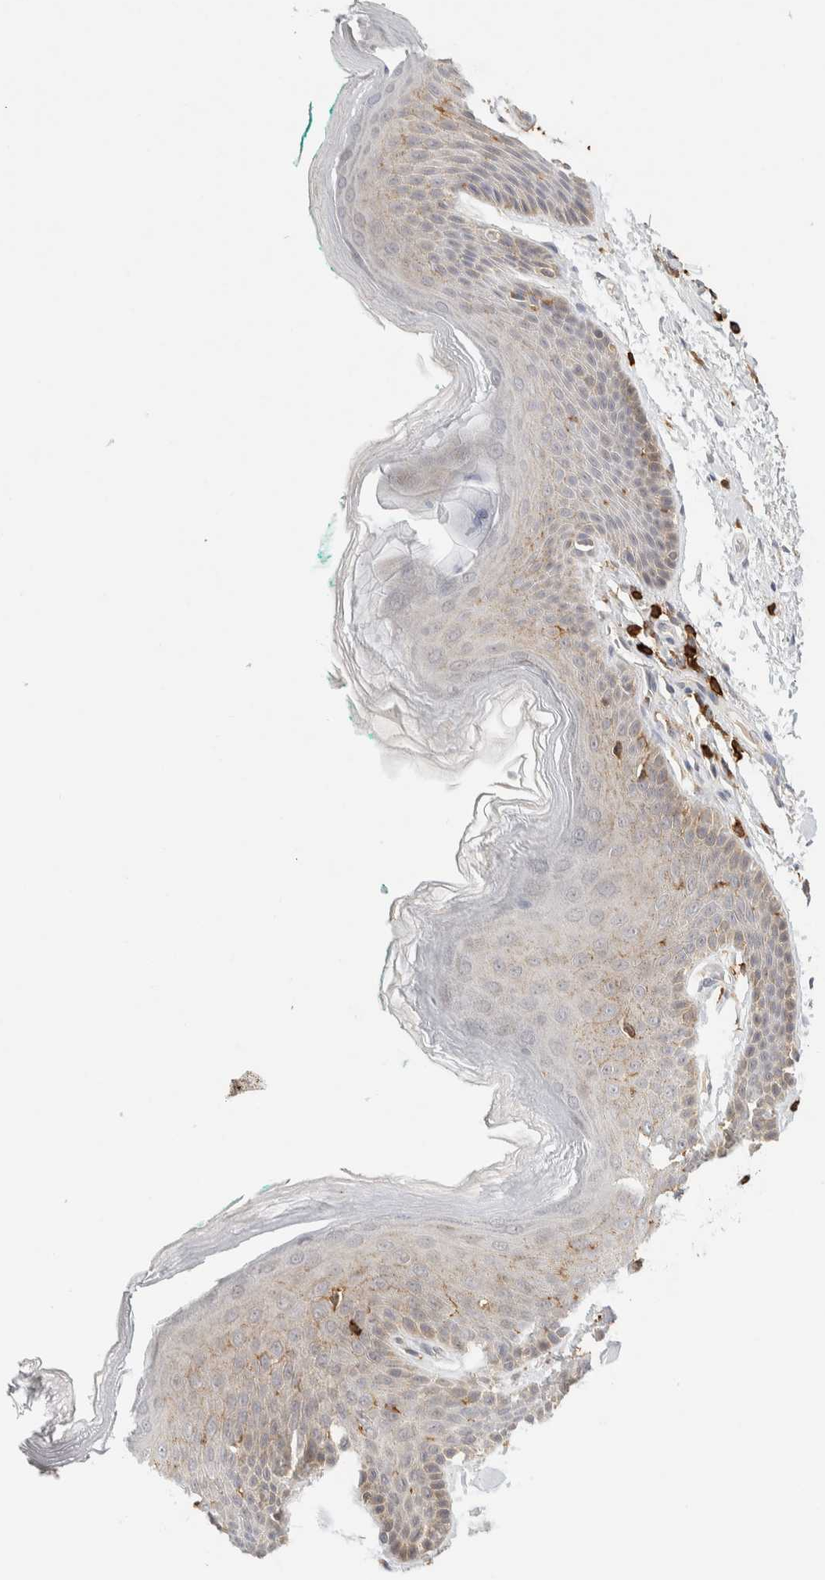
{"staining": {"intensity": "moderate", "quantity": "25%-75%", "location": "cytoplasmic/membranous"}, "tissue": "skin", "cell_type": "Epidermal cells", "image_type": "normal", "snomed": [{"axis": "morphology", "description": "Normal tissue, NOS"}, {"axis": "topography", "description": "Anal"}], "caption": "Immunohistochemical staining of benign human skin shows moderate cytoplasmic/membranous protein expression in about 25%-75% of epidermal cells. (IHC, brightfield microscopy, high magnification).", "gene": "RUNDC1", "patient": {"sex": "male", "age": 74}}